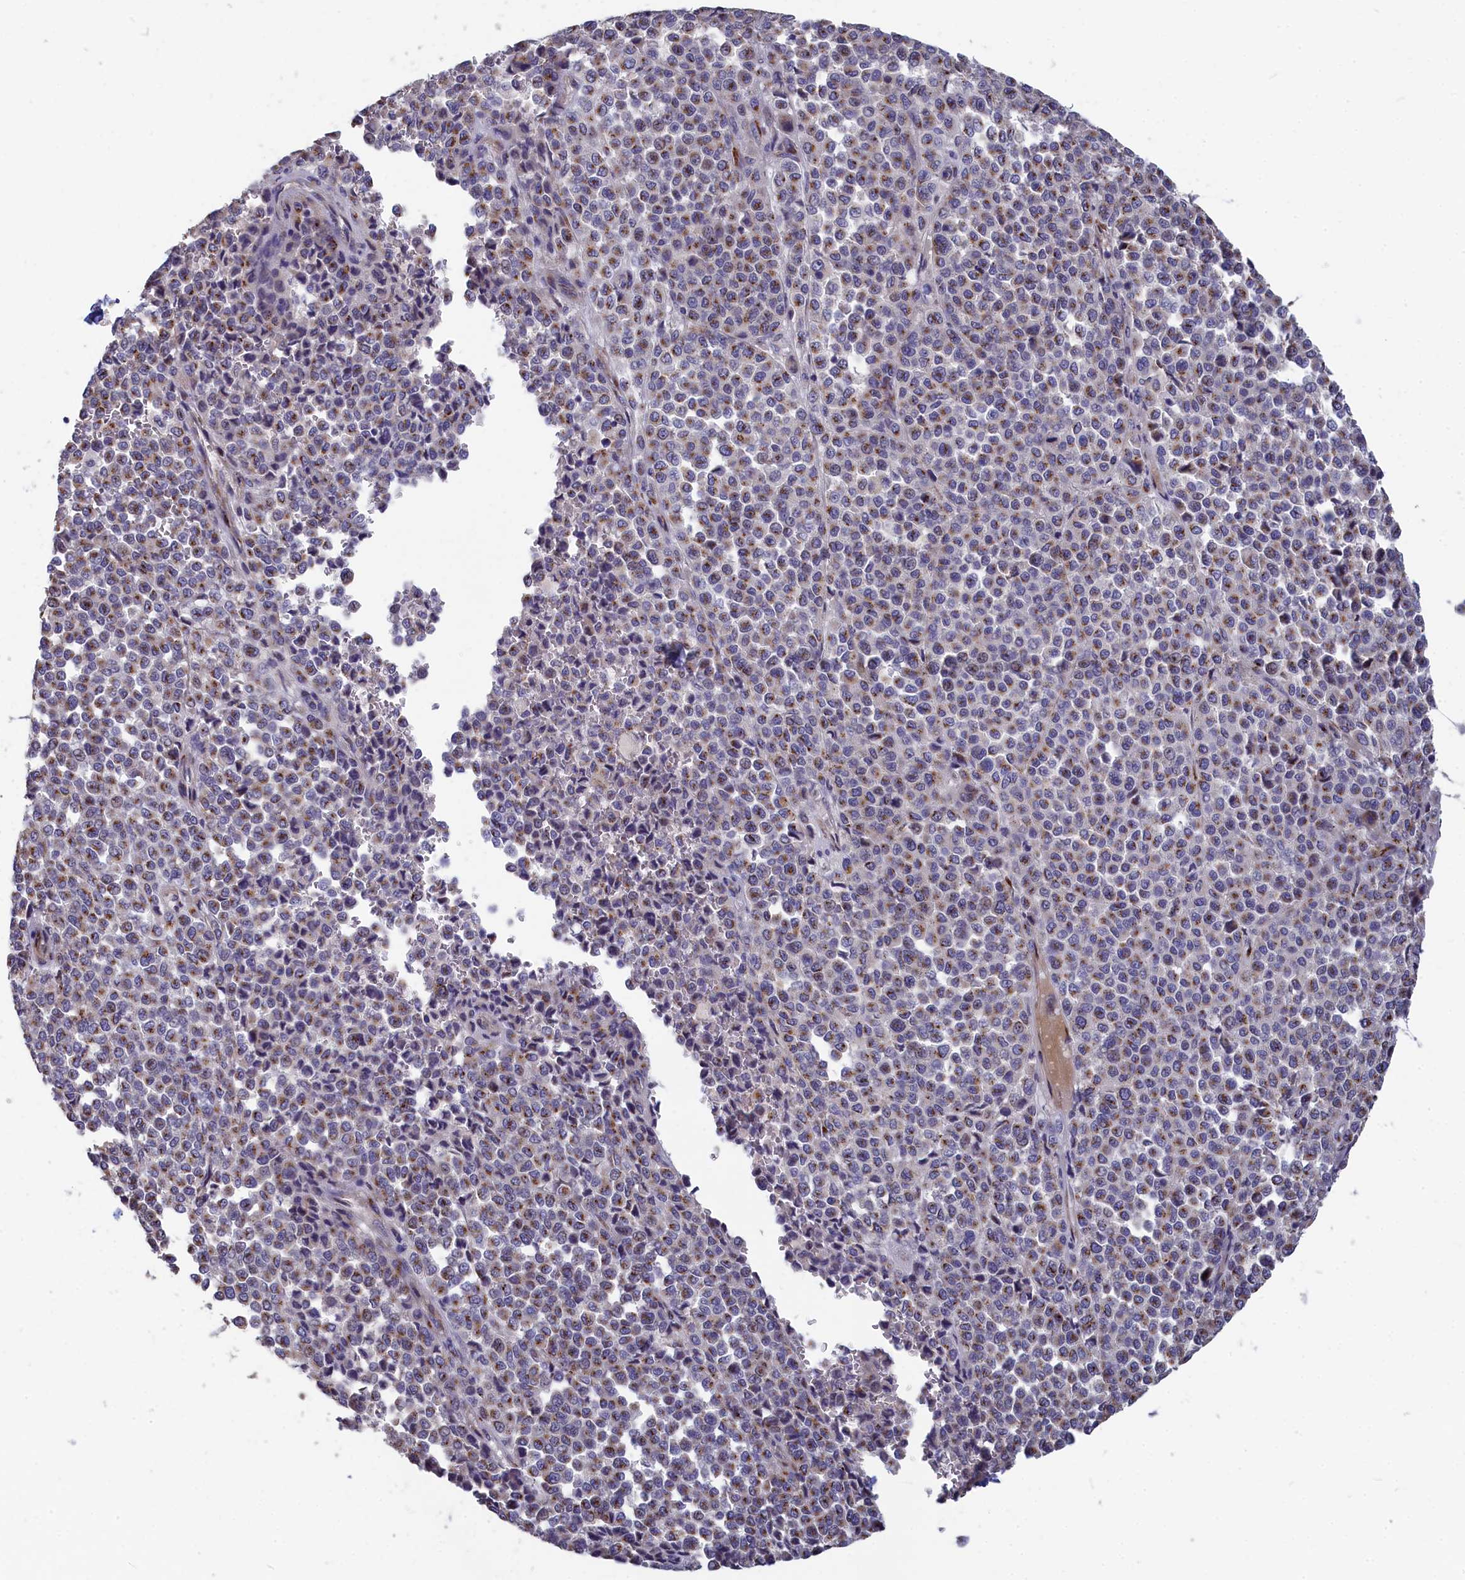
{"staining": {"intensity": "moderate", "quantity": "25%-75%", "location": "cytoplasmic/membranous"}, "tissue": "melanoma", "cell_type": "Tumor cells", "image_type": "cancer", "snomed": [{"axis": "morphology", "description": "Malignant melanoma, Metastatic site"}, {"axis": "topography", "description": "Pancreas"}], "caption": "The micrograph demonstrates immunohistochemical staining of melanoma. There is moderate cytoplasmic/membranous staining is seen in approximately 25%-75% of tumor cells. Nuclei are stained in blue.", "gene": "TUBGCP4", "patient": {"sex": "female", "age": 30}}